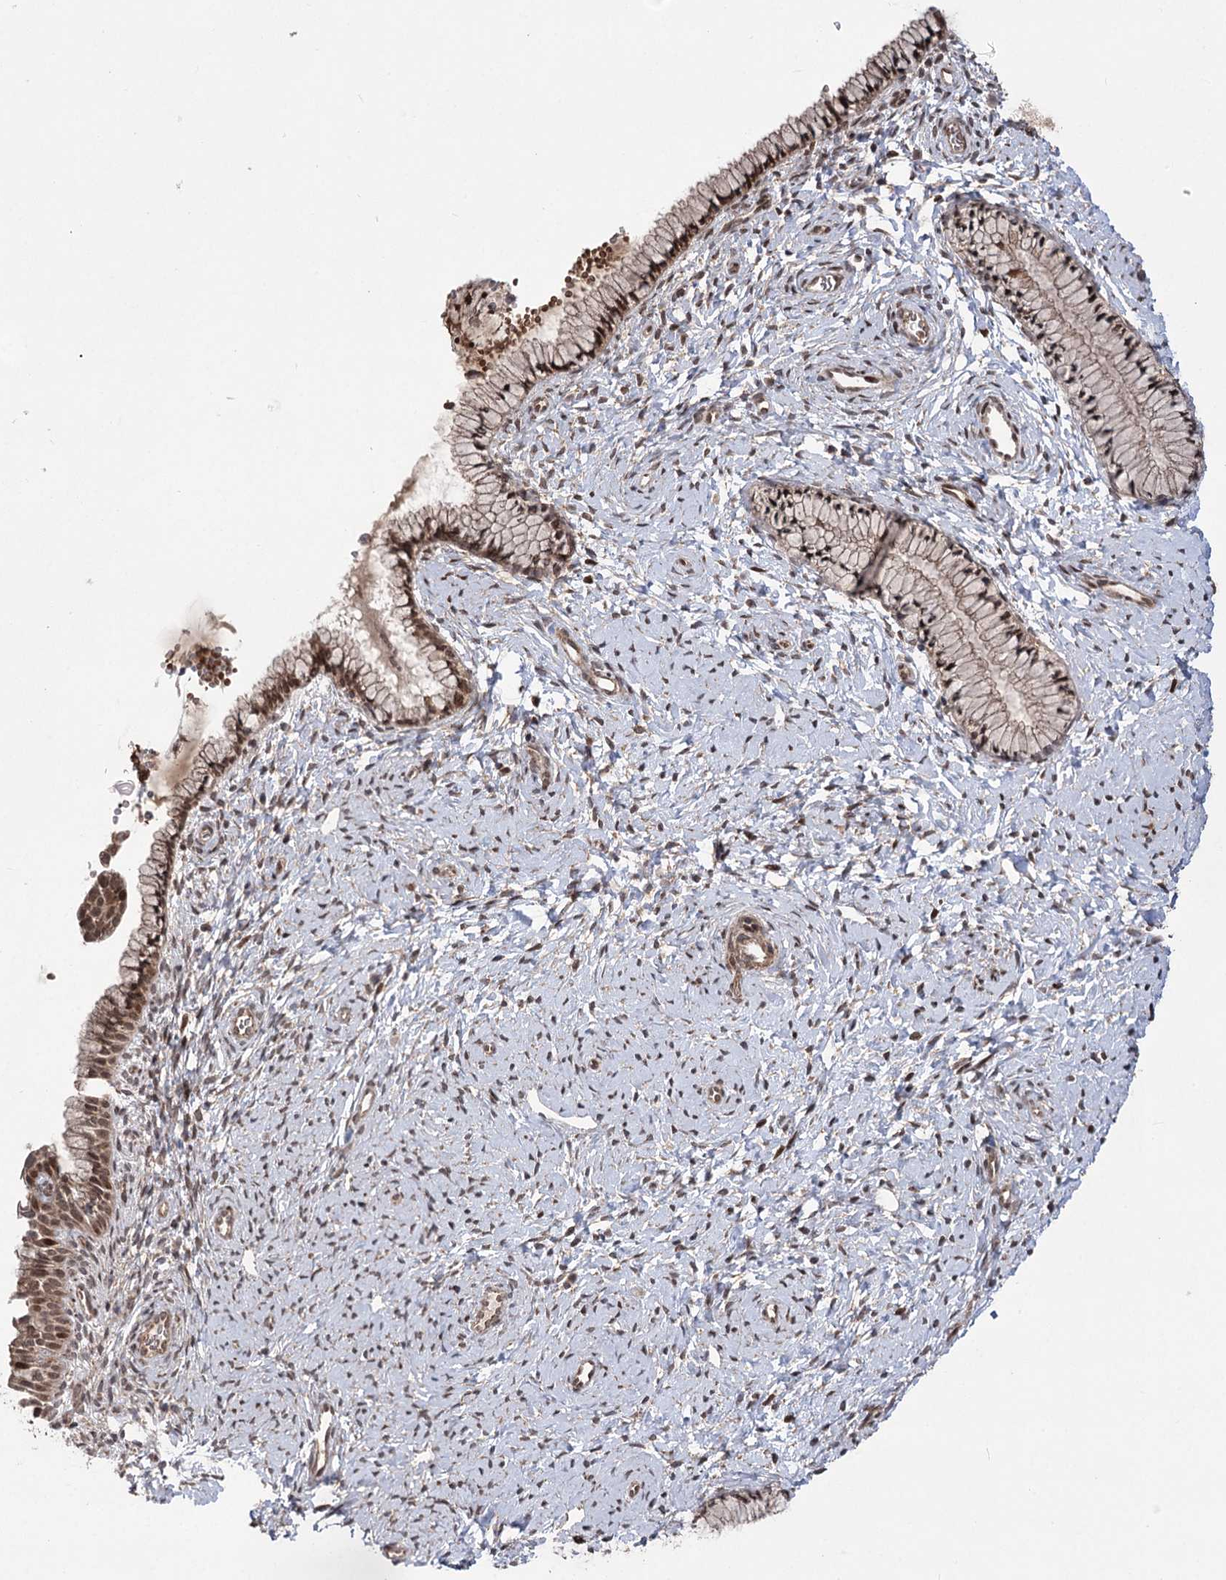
{"staining": {"intensity": "moderate", "quantity": ">75%", "location": "nuclear"}, "tissue": "cervix", "cell_type": "Glandular cells", "image_type": "normal", "snomed": [{"axis": "morphology", "description": "Normal tissue, NOS"}, {"axis": "topography", "description": "Cervix"}], "caption": "Cervix stained with DAB IHC reveals medium levels of moderate nuclear expression in approximately >75% of glandular cells.", "gene": "TENM2", "patient": {"sex": "female", "age": 33}}